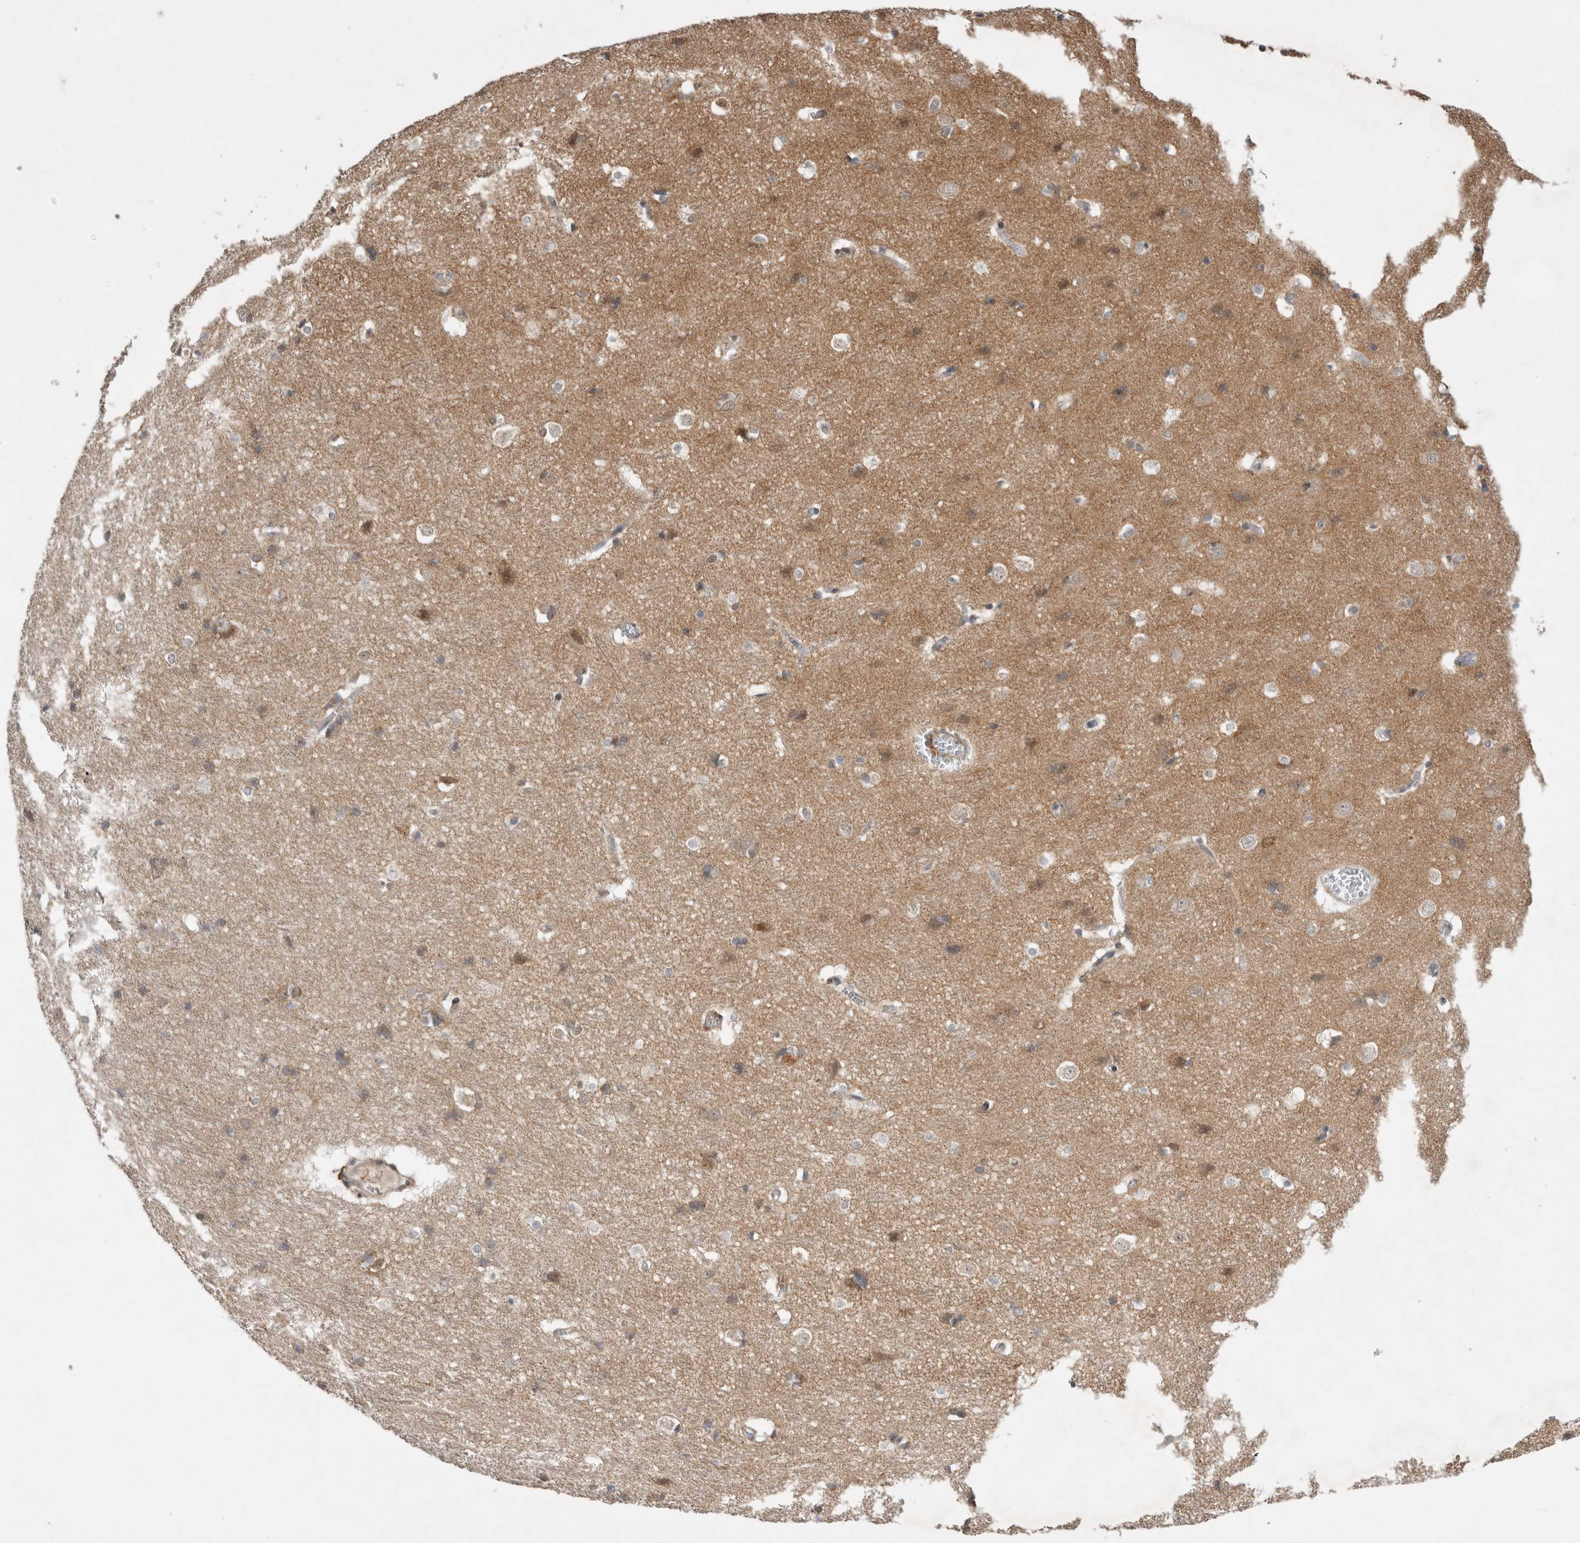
{"staining": {"intensity": "weak", "quantity": "<25%", "location": "cytoplasmic/membranous,nuclear"}, "tissue": "cerebral cortex", "cell_type": "Endothelial cells", "image_type": "normal", "snomed": [{"axis": "morphology", "description": "Normal tissue, NOS"}, {"axis": "topography", "description": "Cerebral cortex"}], "caption": "Photomicrograph shows no significant protein expression in endothelial cells of normal cerebral cortex. (Immunohistochemistry (ihc), brightfield microscopy, high magnification).", "gene": "KCNIP1", "patient": {"sex": "male", "age": 54}}